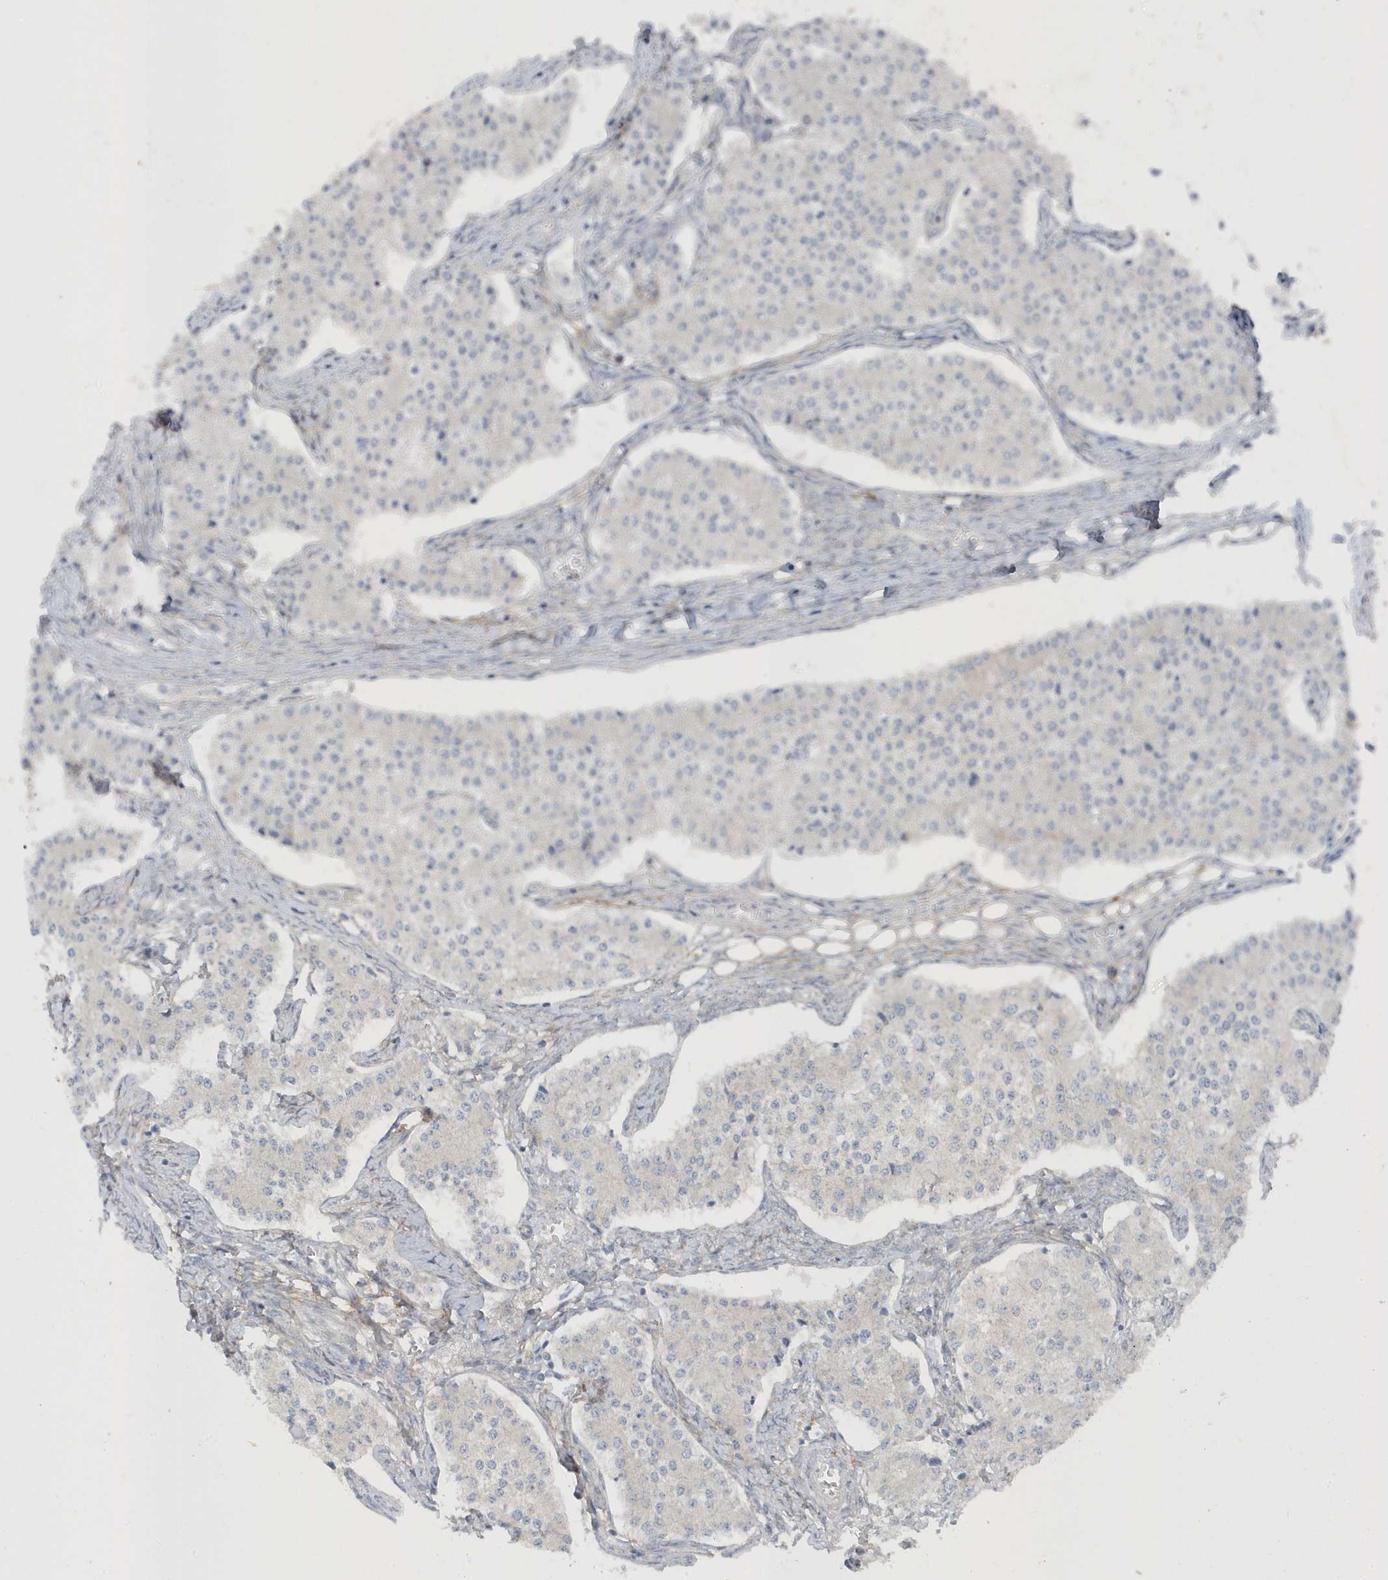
{"staining": {"intensity": "negative", "quantity": "none", "location": "none"}, "tissue": "carcinoid", "cell_type": "Tumor cells", "image_type": "cancer", "snomed": [{"axis": "morphology", "description": "Carcinoid, malignant, NOS"}, {"axis": "topography", "description": "Colon"}], "caption": "Immunohistochemistry (IHC) histopathology image of human carcinoid stained for a protein (brown), which exhibits no staining in tumor cells.", "gene": "PARD3B", "patient": {"sex": "female", "age": 52}}